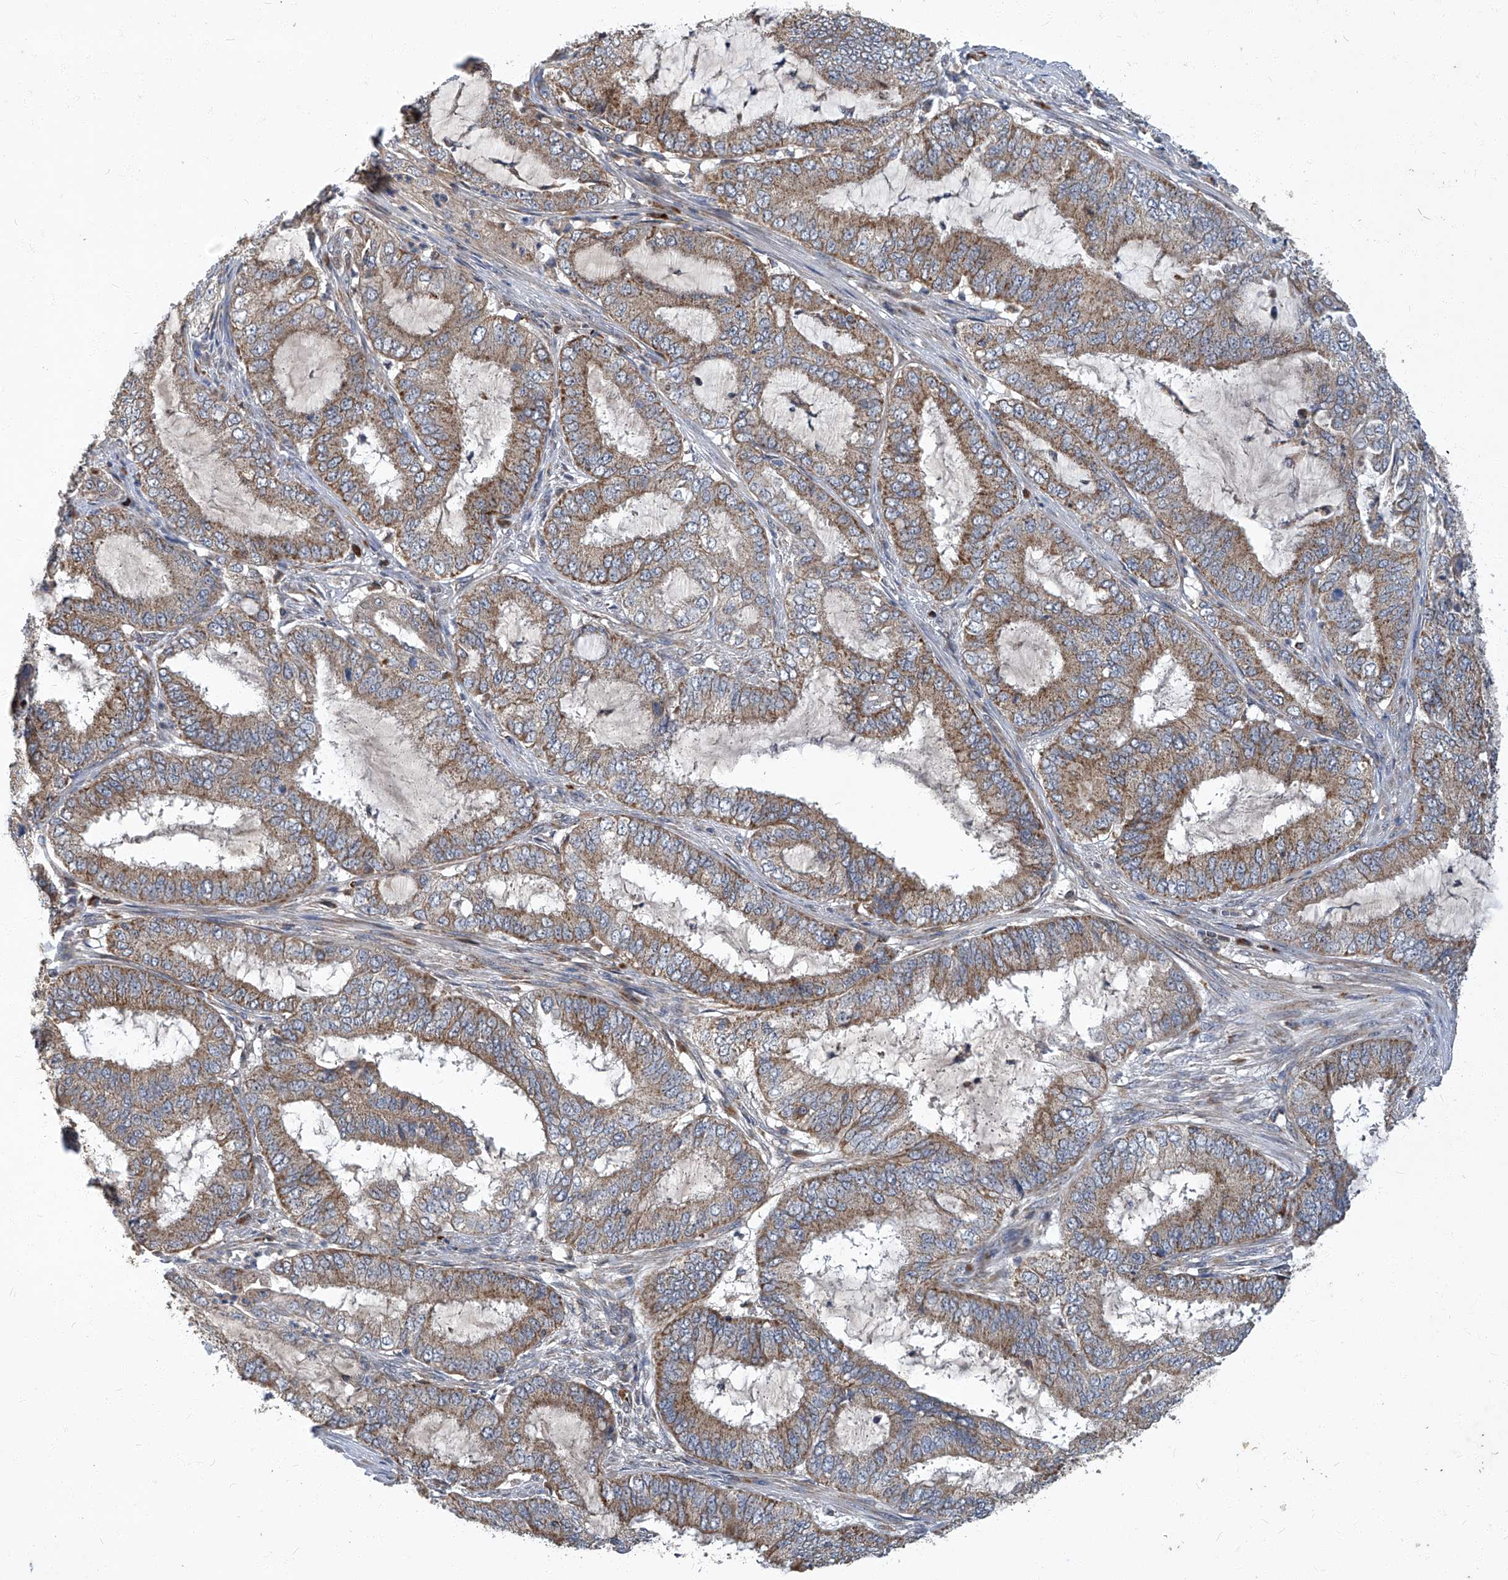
{"staining": {"intensity": "weak", "quantity": ">75%", "location": "cytoplasmic/membranous"}, "tissue": "endometrial cancer", "cell_type": "Tumor cells", "image_type": "cancer", "snomed": [{"axis": "morphology", "description": "Adenocarcinoma, NOS"}, {"axis": "topography", "description": "Endometrium"}], "caption": "Weak cytoplasmic/membranous positivity for a protein is appreciated in approximately >75% of tumor cells of adenocarcinoma (endometrial) using IHC.", "gene": "TNFRSF13B", "patient": {"sex": "female", "age": 51}}